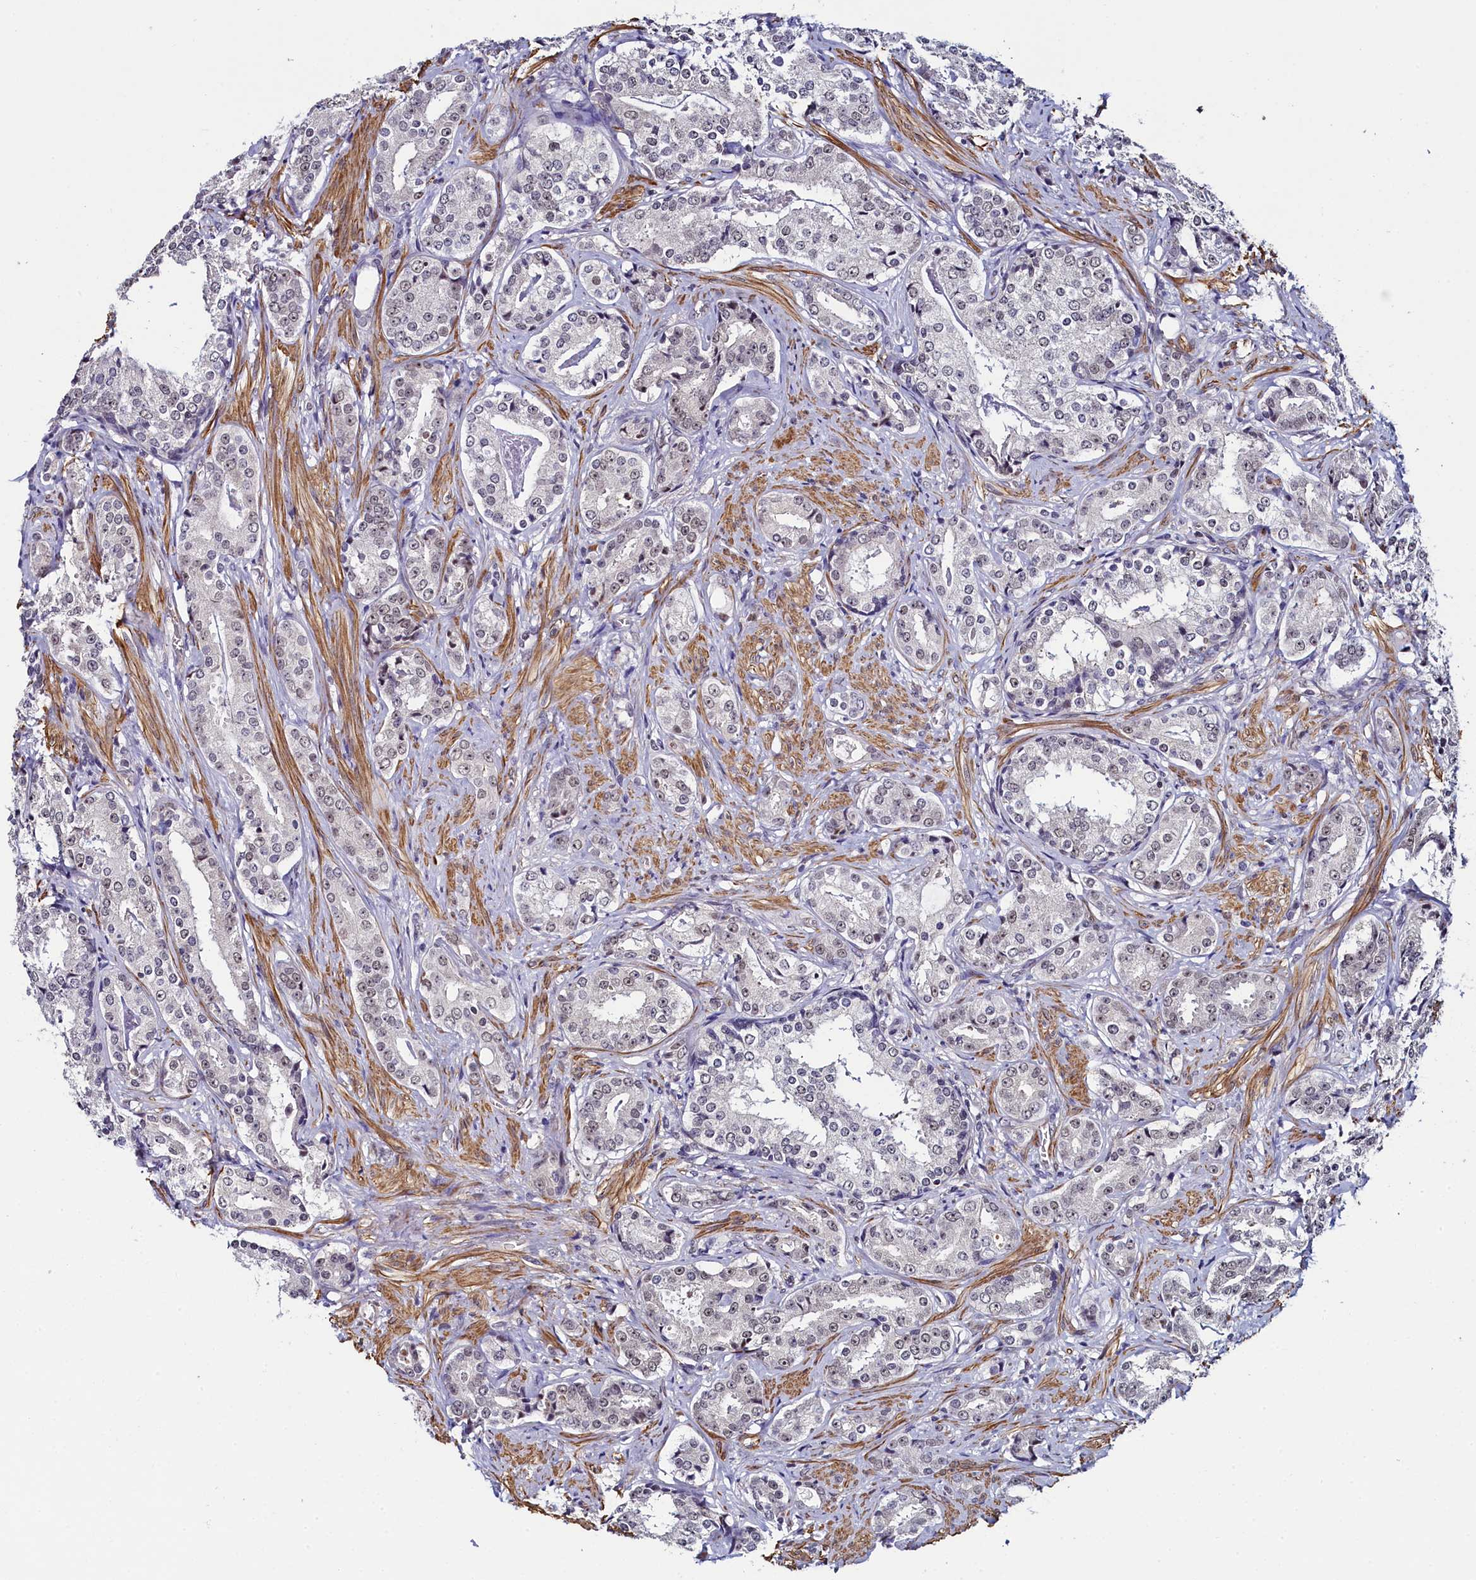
{"staining": {"intensity": "weak", "quantity": "<25%", "location": "nuclear"}, "tissue": "prostate cancer", "cell_type": "Tumor cells", "image_type": "cancer", "snomed": [{"axis": "morphology", "description": "Adenocarcinoma, High grade"}, {"axis": "topography", "description": "Prostate"}], "caption": "Immunohistochemistry (IHC) photomicrograph of prostate cancer stained for a protein (brown), which displays no staining in tumor cells. The staining is performed using DAB brown chromogen with nuclei counter-stained in using hematoxylin.", "gene": "INTS14", "patient": {"sex": "male", "age": 58}}